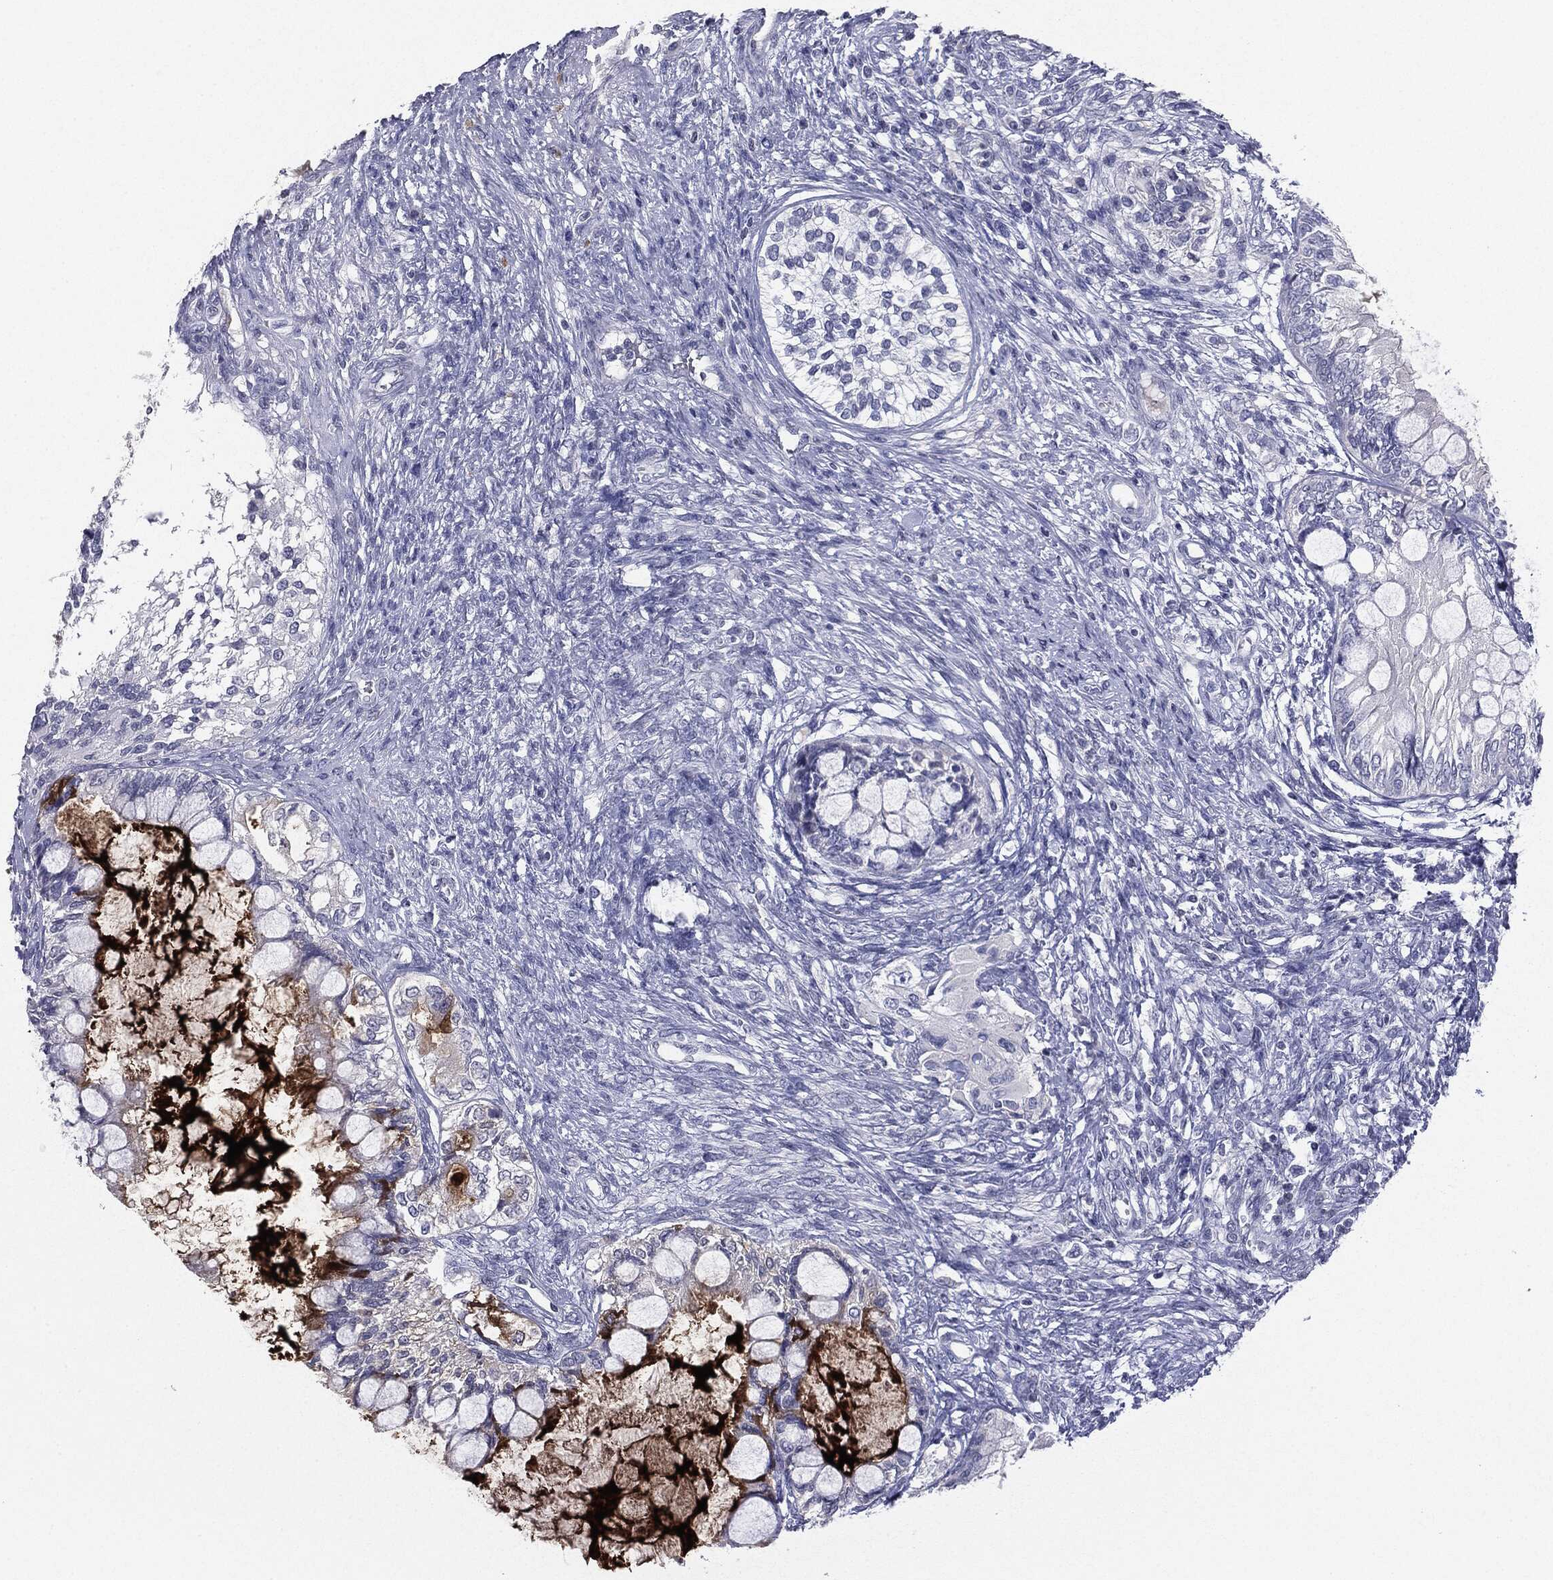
{"staining": {"intensity": "negative", "quantity": "none", "location": "none"}, "tissue": "testis cancer", "cell_type": "Tumor cells", "image_type": "cancer", "snomed": [{"axis": "morphology", "description": "Seminoma, NOS"}, {"axis": "morphology", "description": "Carcinoma, Embryonal, NOS"}, {"axis": "topography", "description": "Testis"}], "caption": "Seminoma (testis) stained for a protein using immunohistochemistry displays no expression tumor cells.", "gene": "SERPINB4", "patient": {"sex": "male", "age": 41}}